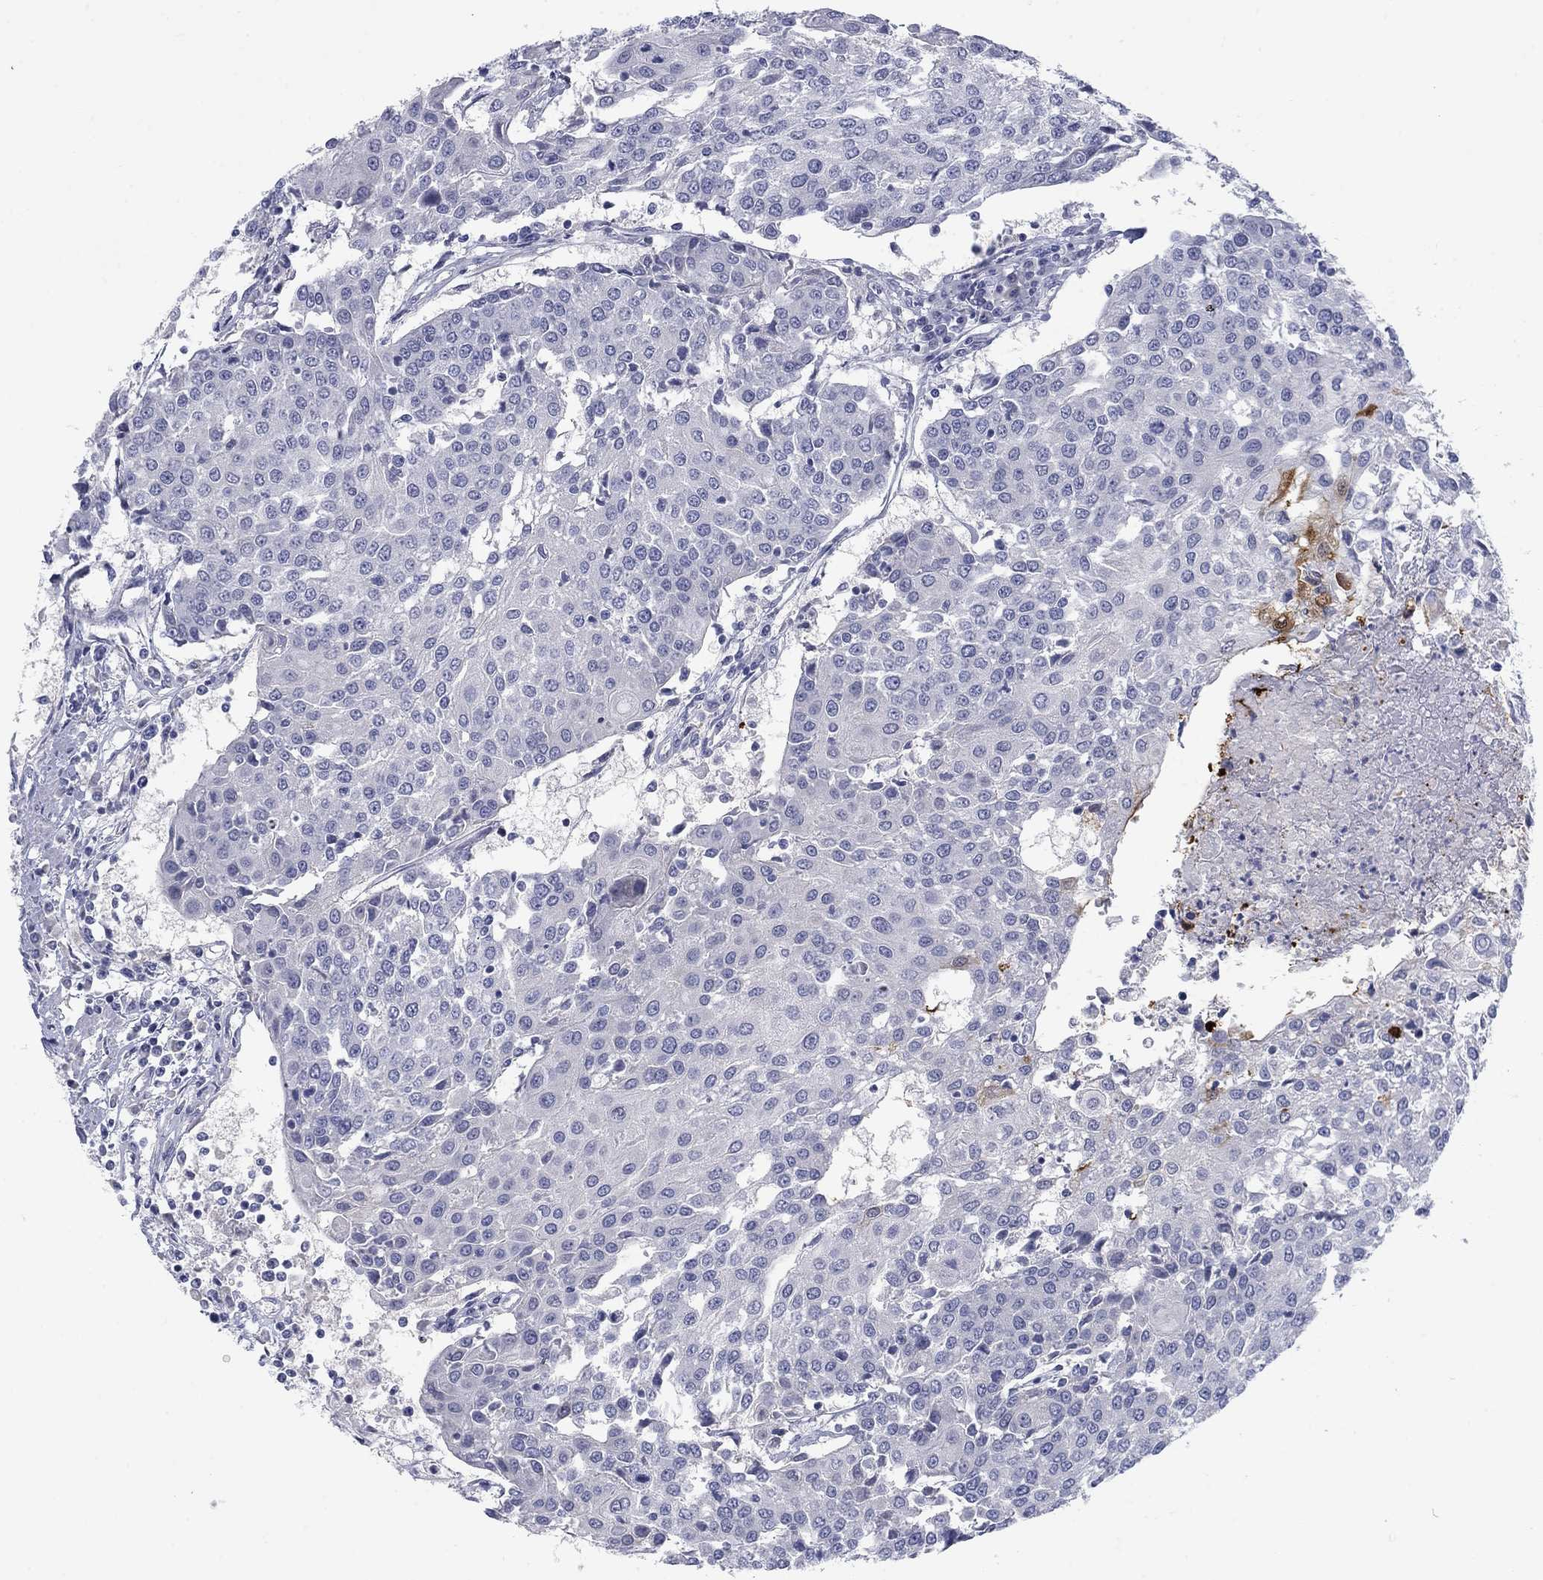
{"staining": {"intensity": "negative", "quantity": "none", "location": "none"}, "tissue": "urothelial cancer", "cell_type": "Tumor cells", "image_type": "cancer", "snomed": [{"axis": "morphology", "description": "Urothelial carcinoma, High grade"}, {"axis": "topography", "description": "Urinary bladder"}], "caption": "Protein analysis of urothelial cancer shows no significant staining in tumor cells.", "gene": "CALB1", "patient": {"sex": "female", "age": 85}}